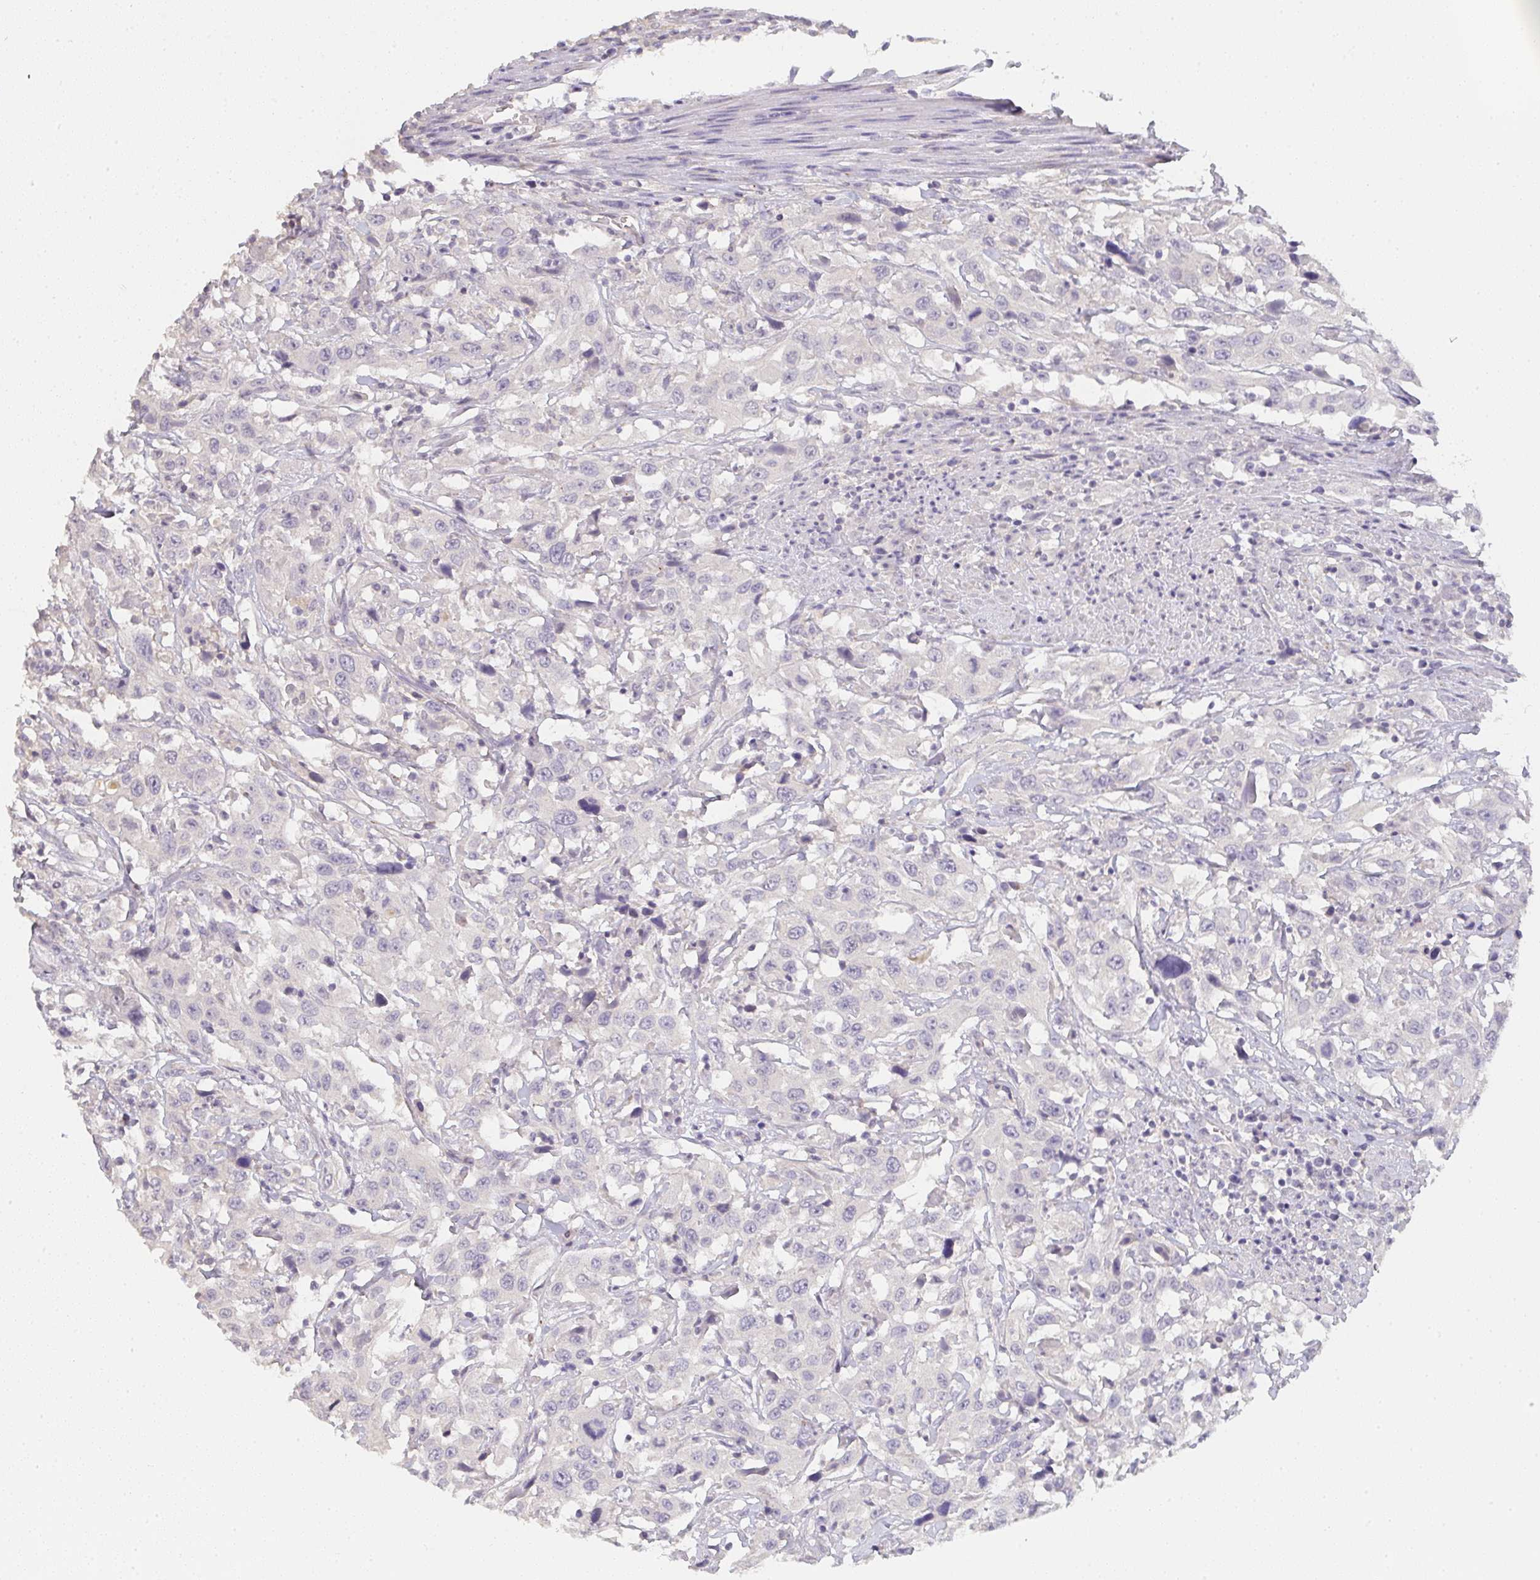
{"staining": {"intensity": "negative", "quantity": "none", "location": "none"}, "tissue": "urothelial cancer", "cell_type": "Tumor cells", "image_type": "cancer", "snomed": [{"axis": "morphology", "description": "Urothelial carcinoma, High grade"}, {"axis": "topography", "description": "Urinary bladder"}], "caption": "The immunohistochemistry (IHC) image has no significant staining in tumor cells of urothelial carcinoma (high-grade) tissue.", "gene": "TMEM219", "patient": {"sex": "male", "age": 61}}